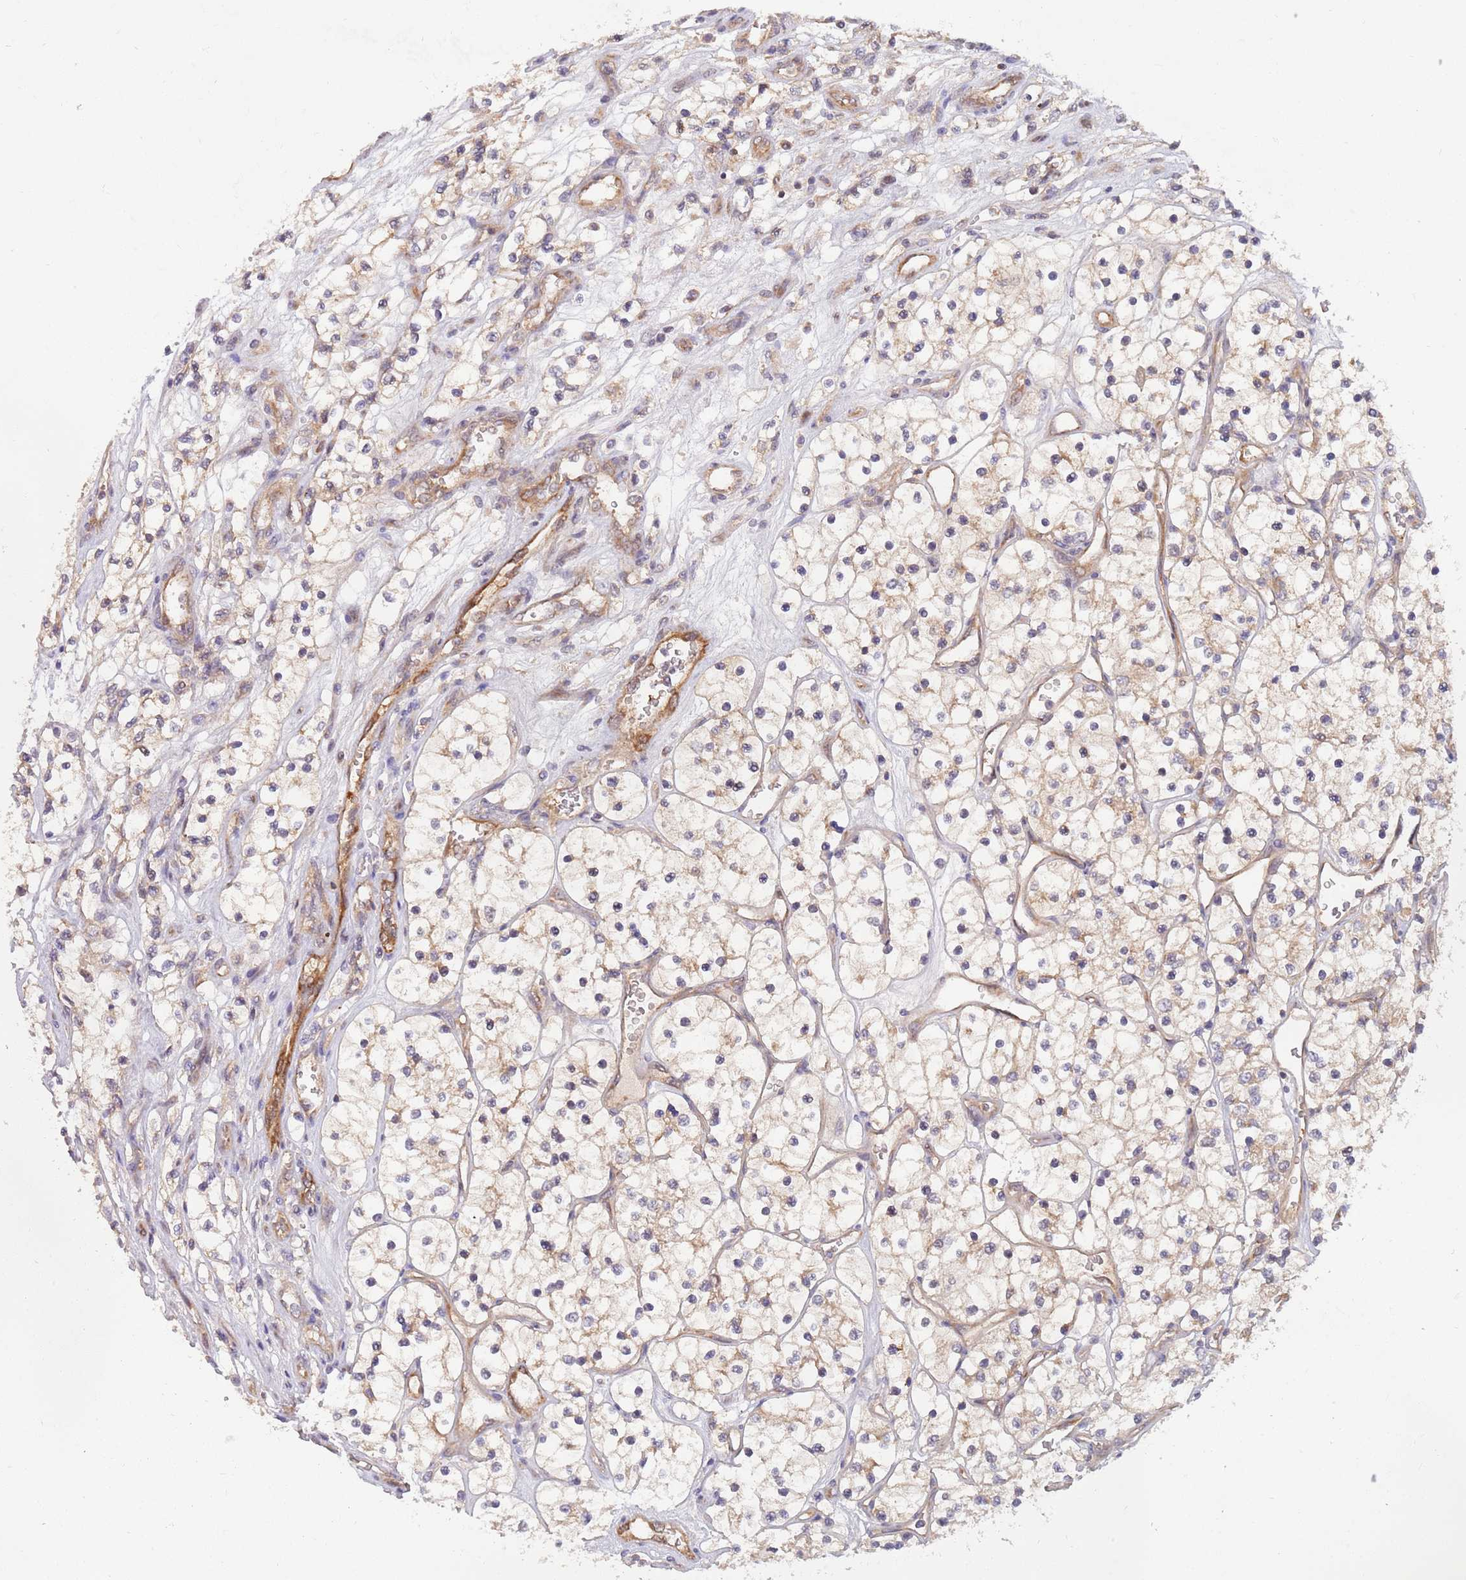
{"staining": {"intensity": "weak", "quantity": "25%-75%", "location": "cytoplasmic/membranous"}, "tissue": "renal cancer", "cell_type": "Tumor cells", "image_type": "cancer", "snomed": [{"axis": "morphology", "description": "Adenocarcinoma, NOS"}, {"axis": "topography", "description": "Kidney"}], "caption": "Protein staining by immunohistochemistry exhibits weak cytoplasmic/membranous expression in approximately 25%-75% of tumor cells in renal cancer. Ihc stains the protein of interest in brown and the nuclei are stained blue.", "gene": "GUK1", "patient": {"sex": "female", "age": 69}}